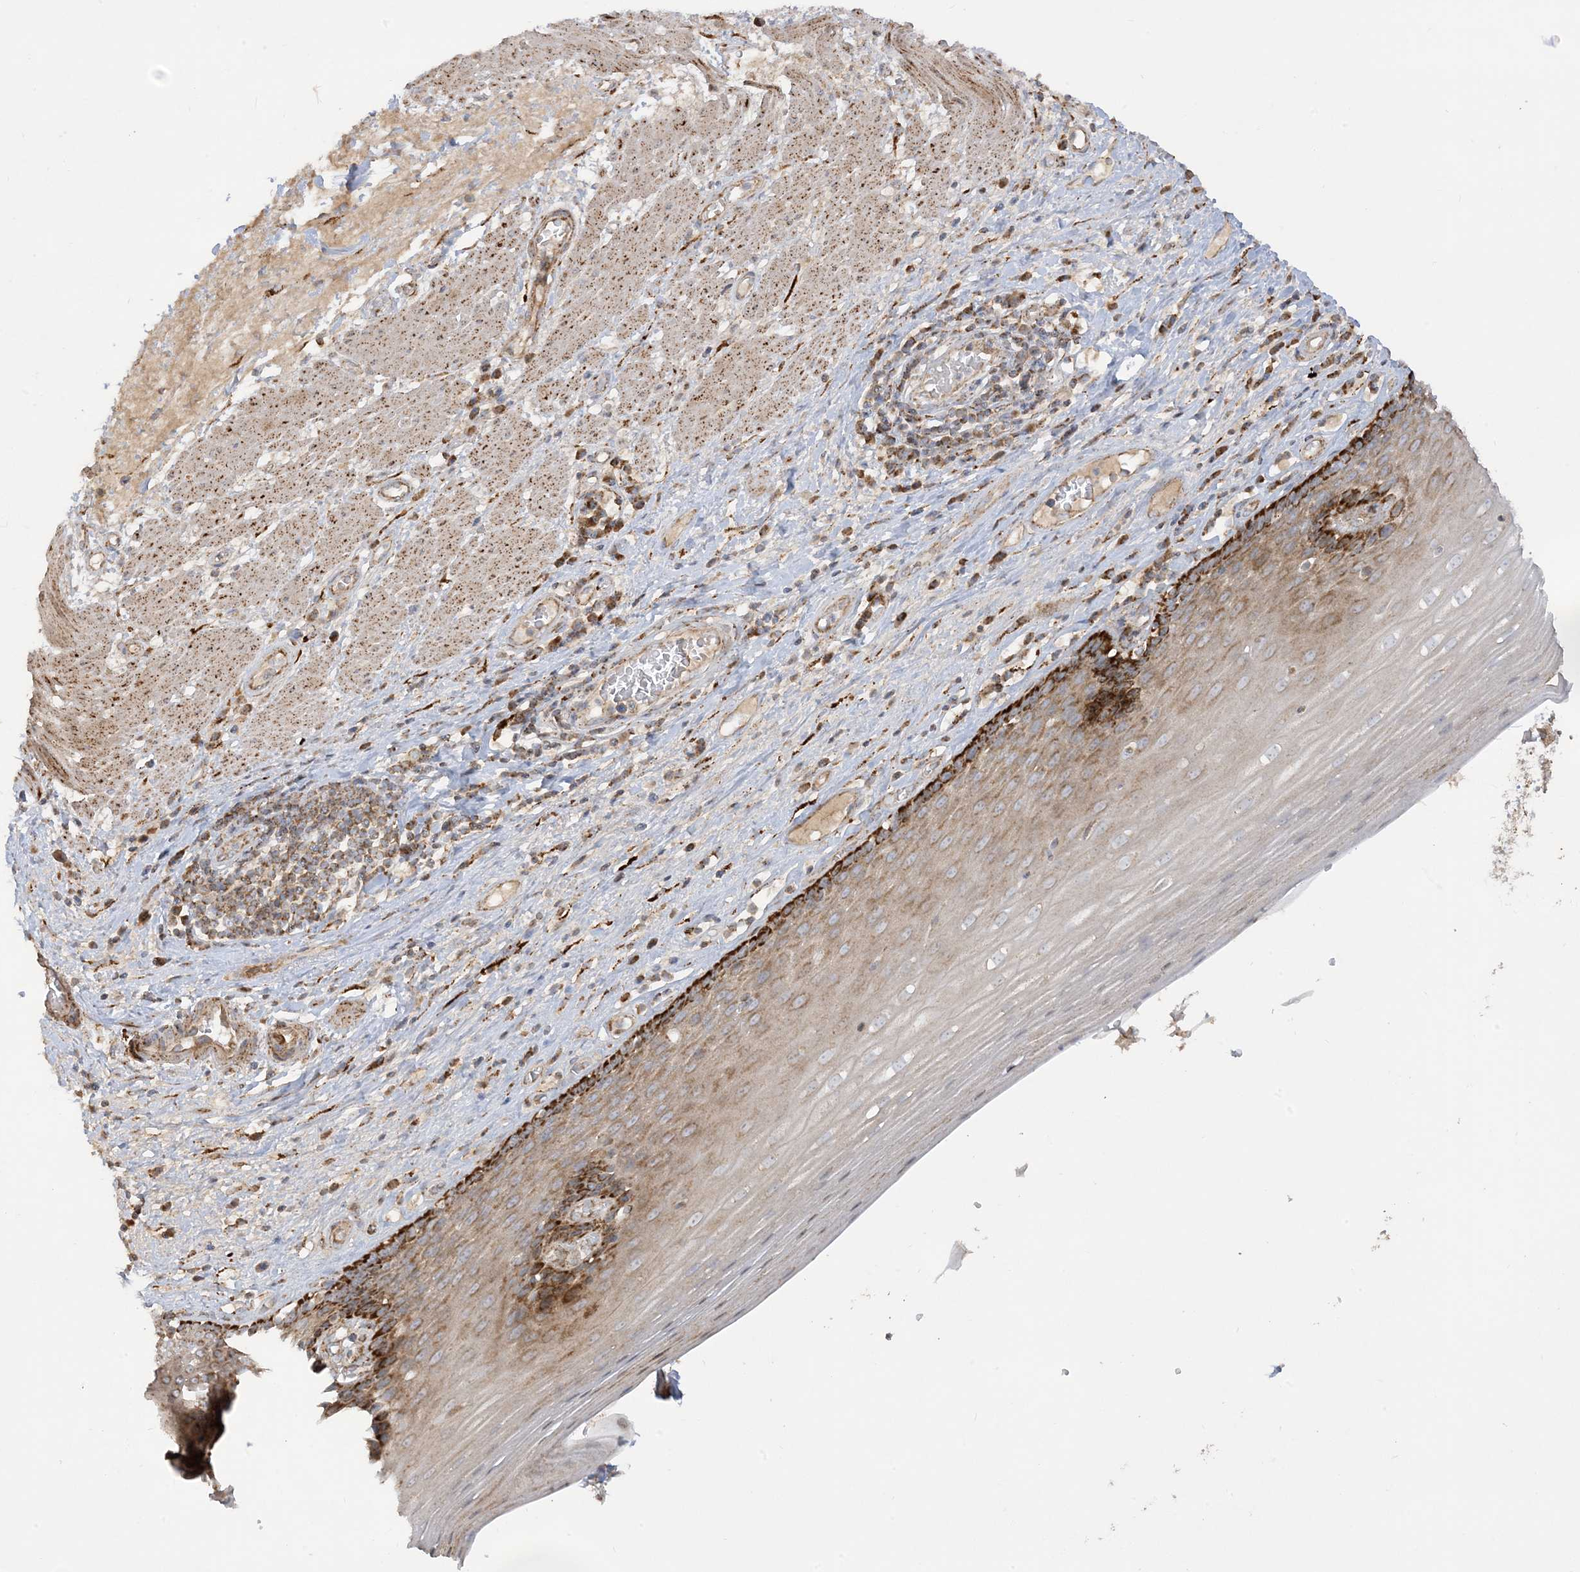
{"staining": {"intensity": "strong", "quantity": "25%-75%", "location": "cytoplasmic/membranous"}, "tissue": "esophagus", "cell_type": "Squamous epithelial cells", "image_type": "normal", "snomed": [{"axis": "morphology", "description": "Normal tissue, NOS"}, {"axis": "topography", "description": "Esophagus"}], "caption": "Brown immunohistochemical staining in benign esophagus displays strong cytoplasmic/membranous staining in about 25%-75% of squamous epithelial cells.", "gene": "NDUFAF3", "patient": {"sex": "male", "age": 62}}